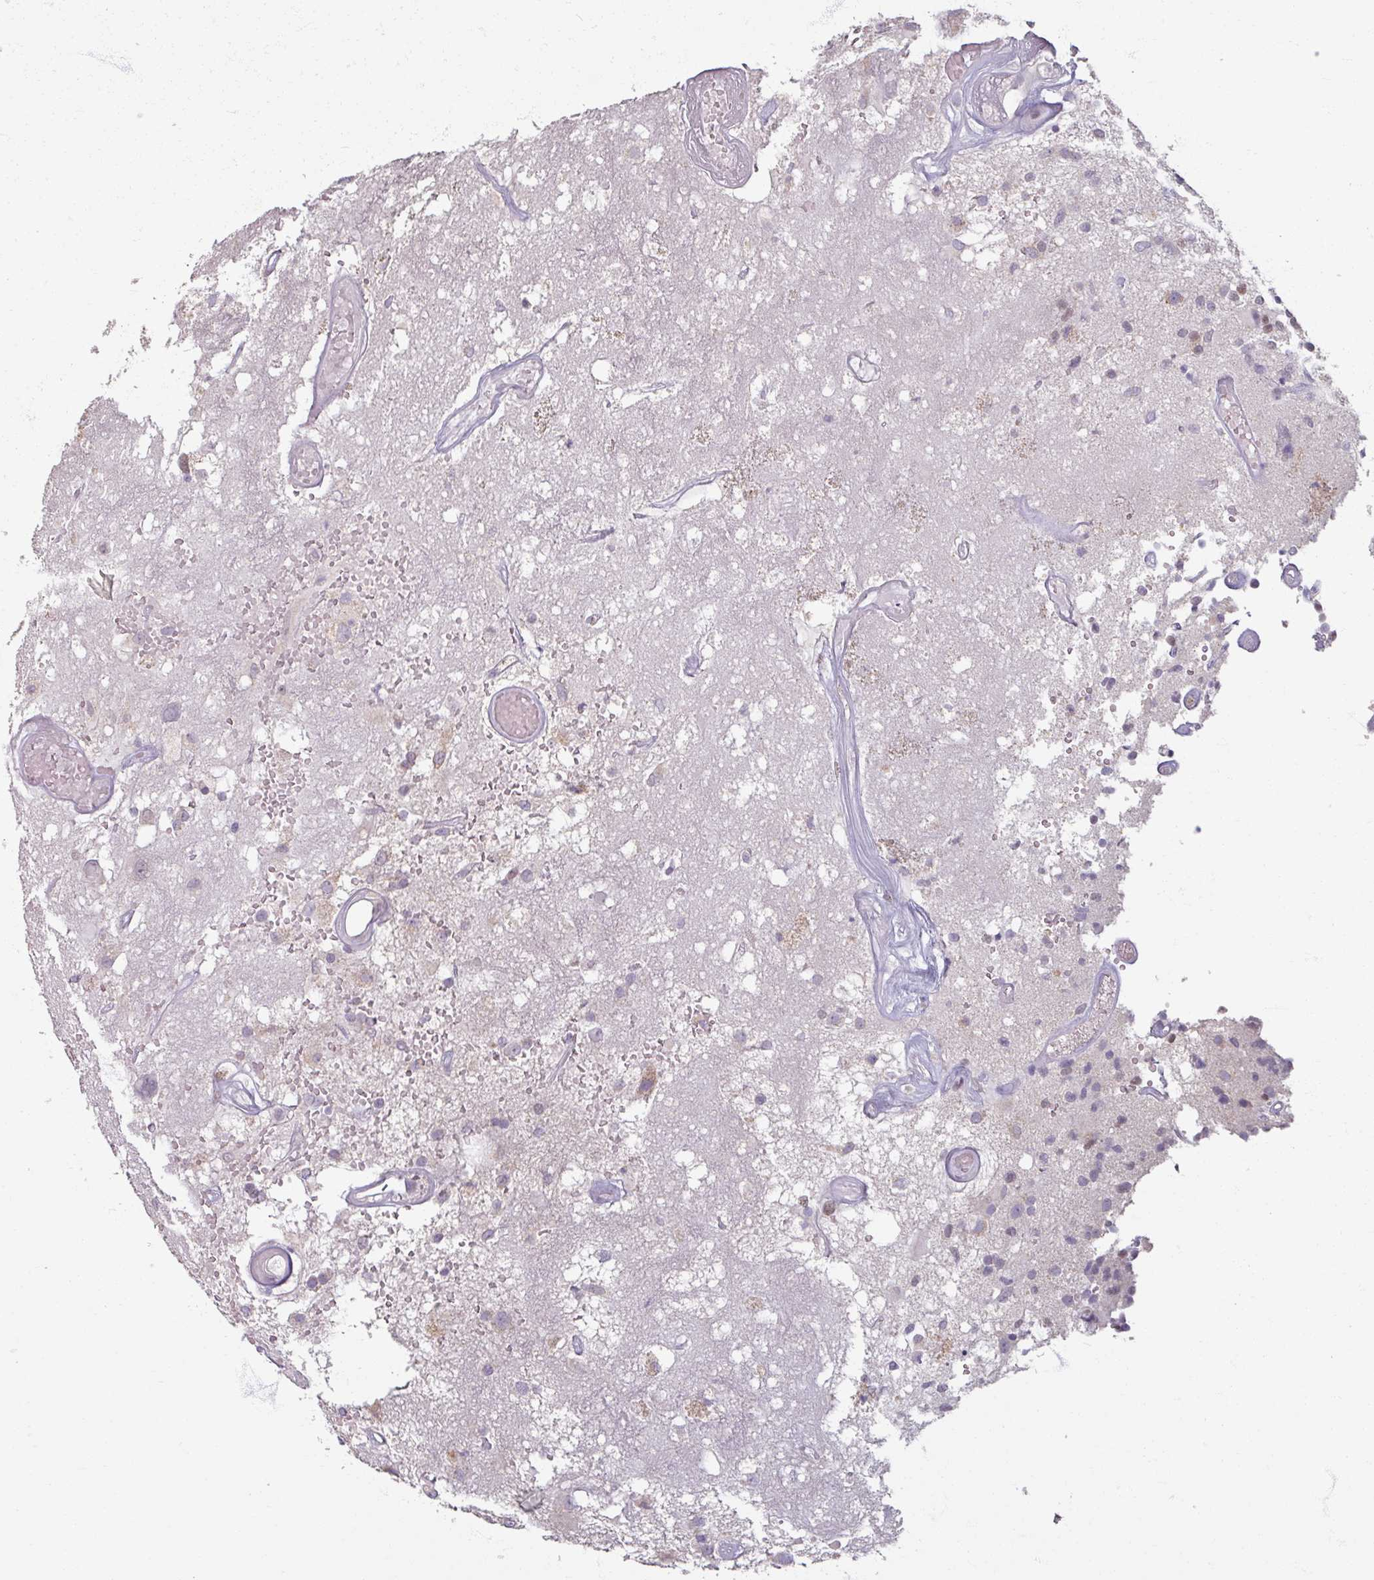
{"staining": {"intensity": "moderate", "quantity": "25%-75%", "location": "nuclear"}, "tissue": "glioma", "cell_type": "Tumor cells", "image_type": "cancer", "snomed": [{"axis": "morphology", "description": "Glioma, malignant, High grade"}, {"axis": "morphology", "description": "Glioblastoma, NOS"}, {"axis": "topography", "description": "Brain"}], "caption": "Immunohistochemistry (IHC) micrograph of glioma stained for a protein (brown), which displays medium levels of moderate nuclear positivity in approximately 25%-75% of tumor cells.", "gene": "SOX11", "patient": {"sex": "male", "age": 60}}